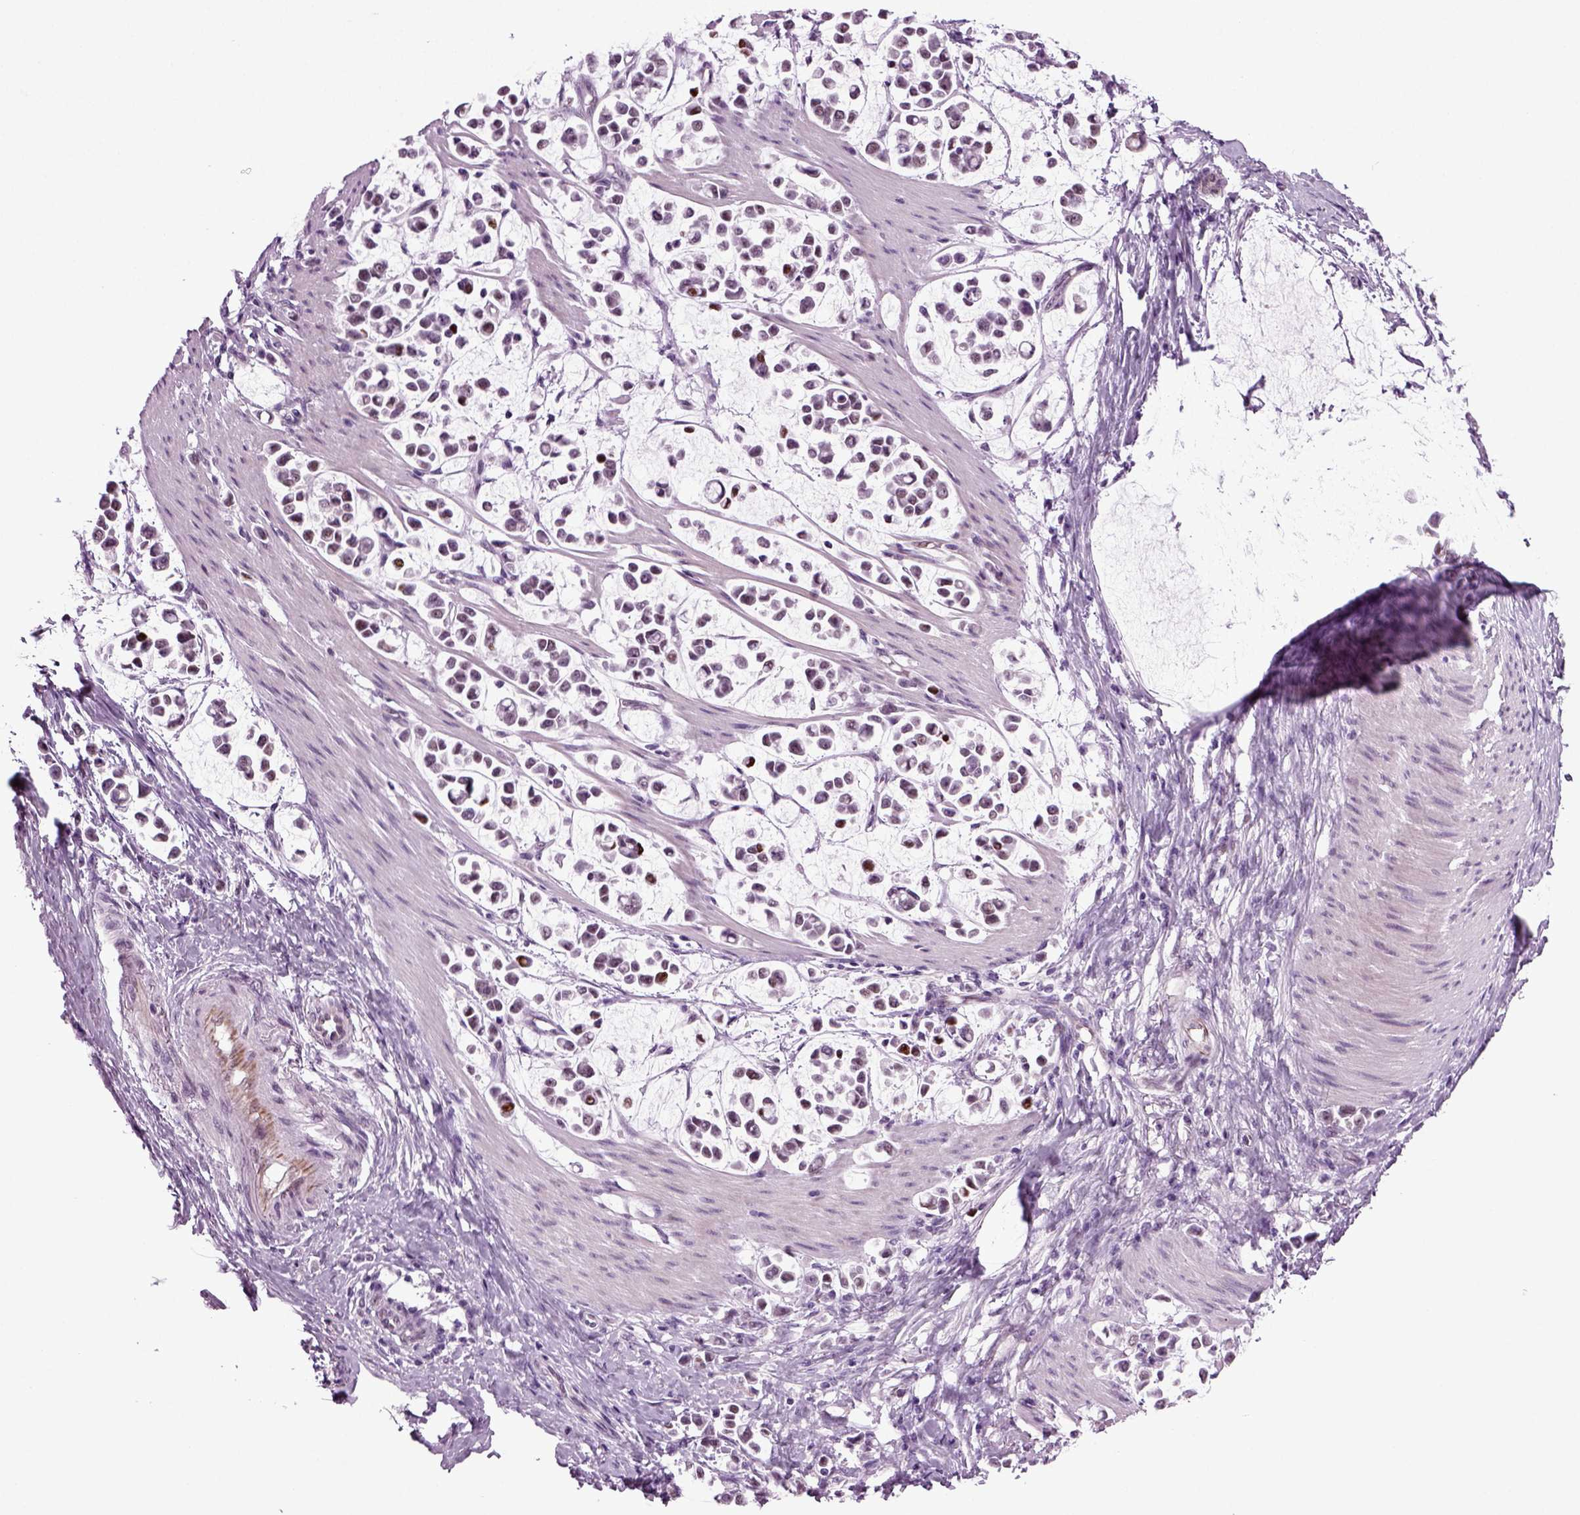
{"staining": {"intensity": "moderate", "quantity": "<25%", "location": "nuclear"}, "tissue": "stomach cancer", "cell_type": "Tumor cells", "image_type": "cancer", "snomed": [{"axis": "morphology", "description": "Adenocarcinoma, NOS"}, {"axis": "topography", "description": "Stomach"}], "caption": "Immunohistochemical staining of stomach cancer (adenocarcinoma) reveals low levels of moderate nuclear protein staining in about <25% of tumor cells.", "gene": "RFX3", "patient": {"sex": "male", "age": 82}}